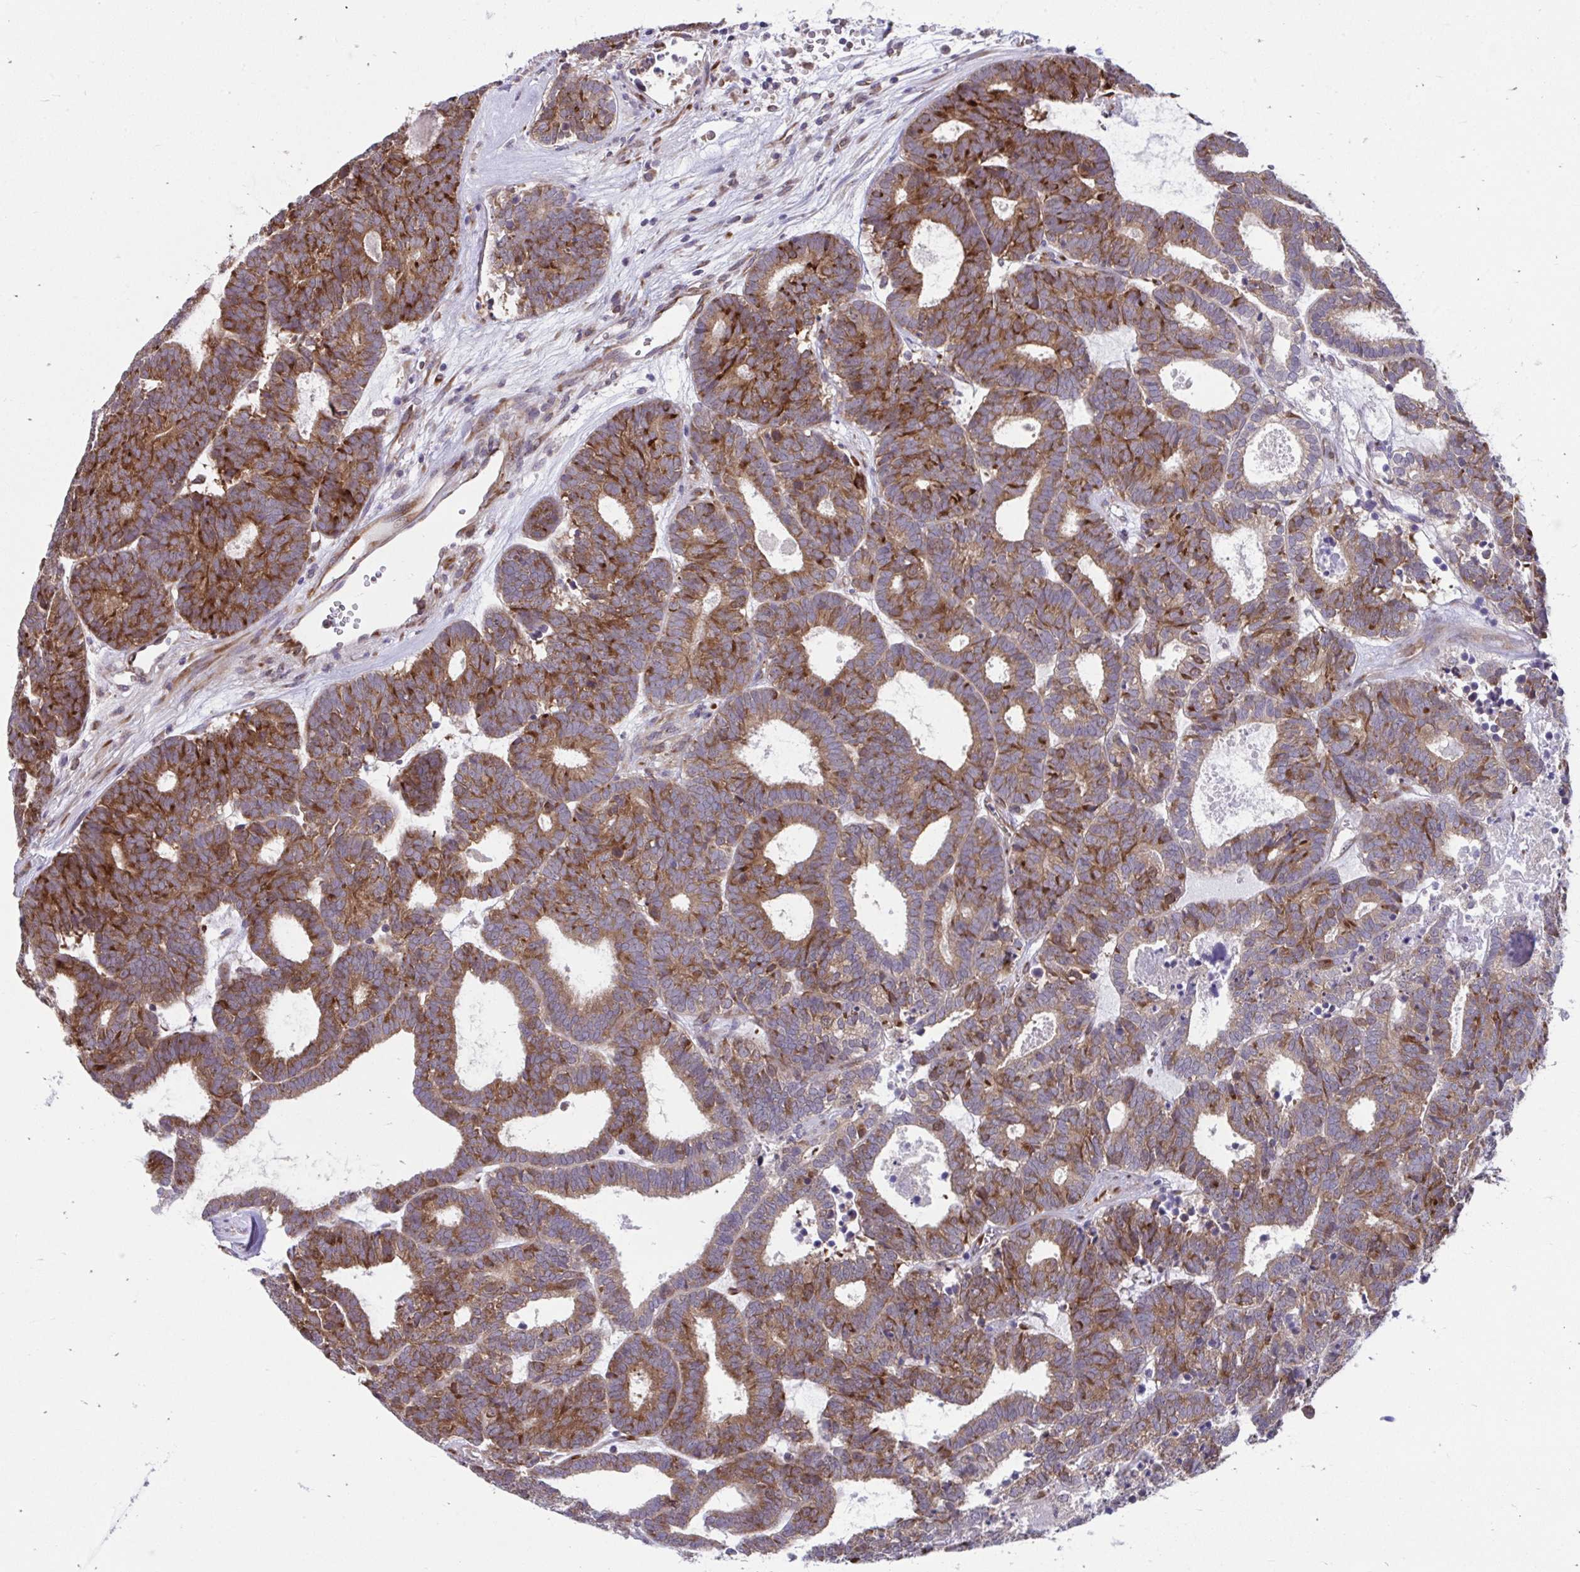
{"staining": {"intensity": "moderate", "quantity": ">75%", "location": "cytoplasmic/membranous"}, "tissue": "head and neck cancer", "cell_type": "Tumor cells", "image_type": "cancer", "snomed": [{"axis": "morphology", "description": "Adenocarcinoma, NOS"}, {"axis": "topography", "description": "Head-Neck"}], "caption": "Immunohistochemistry (DAB) staining of head and neck adenocarcinoma reveals moderate cytoplasmic/membranous protein positivity in approximately >75% of tumor cells. (brown staining indicates protein expression, while blue staining denotes nuclei).", "gene": "SELENON", "patient": {"sex": "female", "age": 81}}